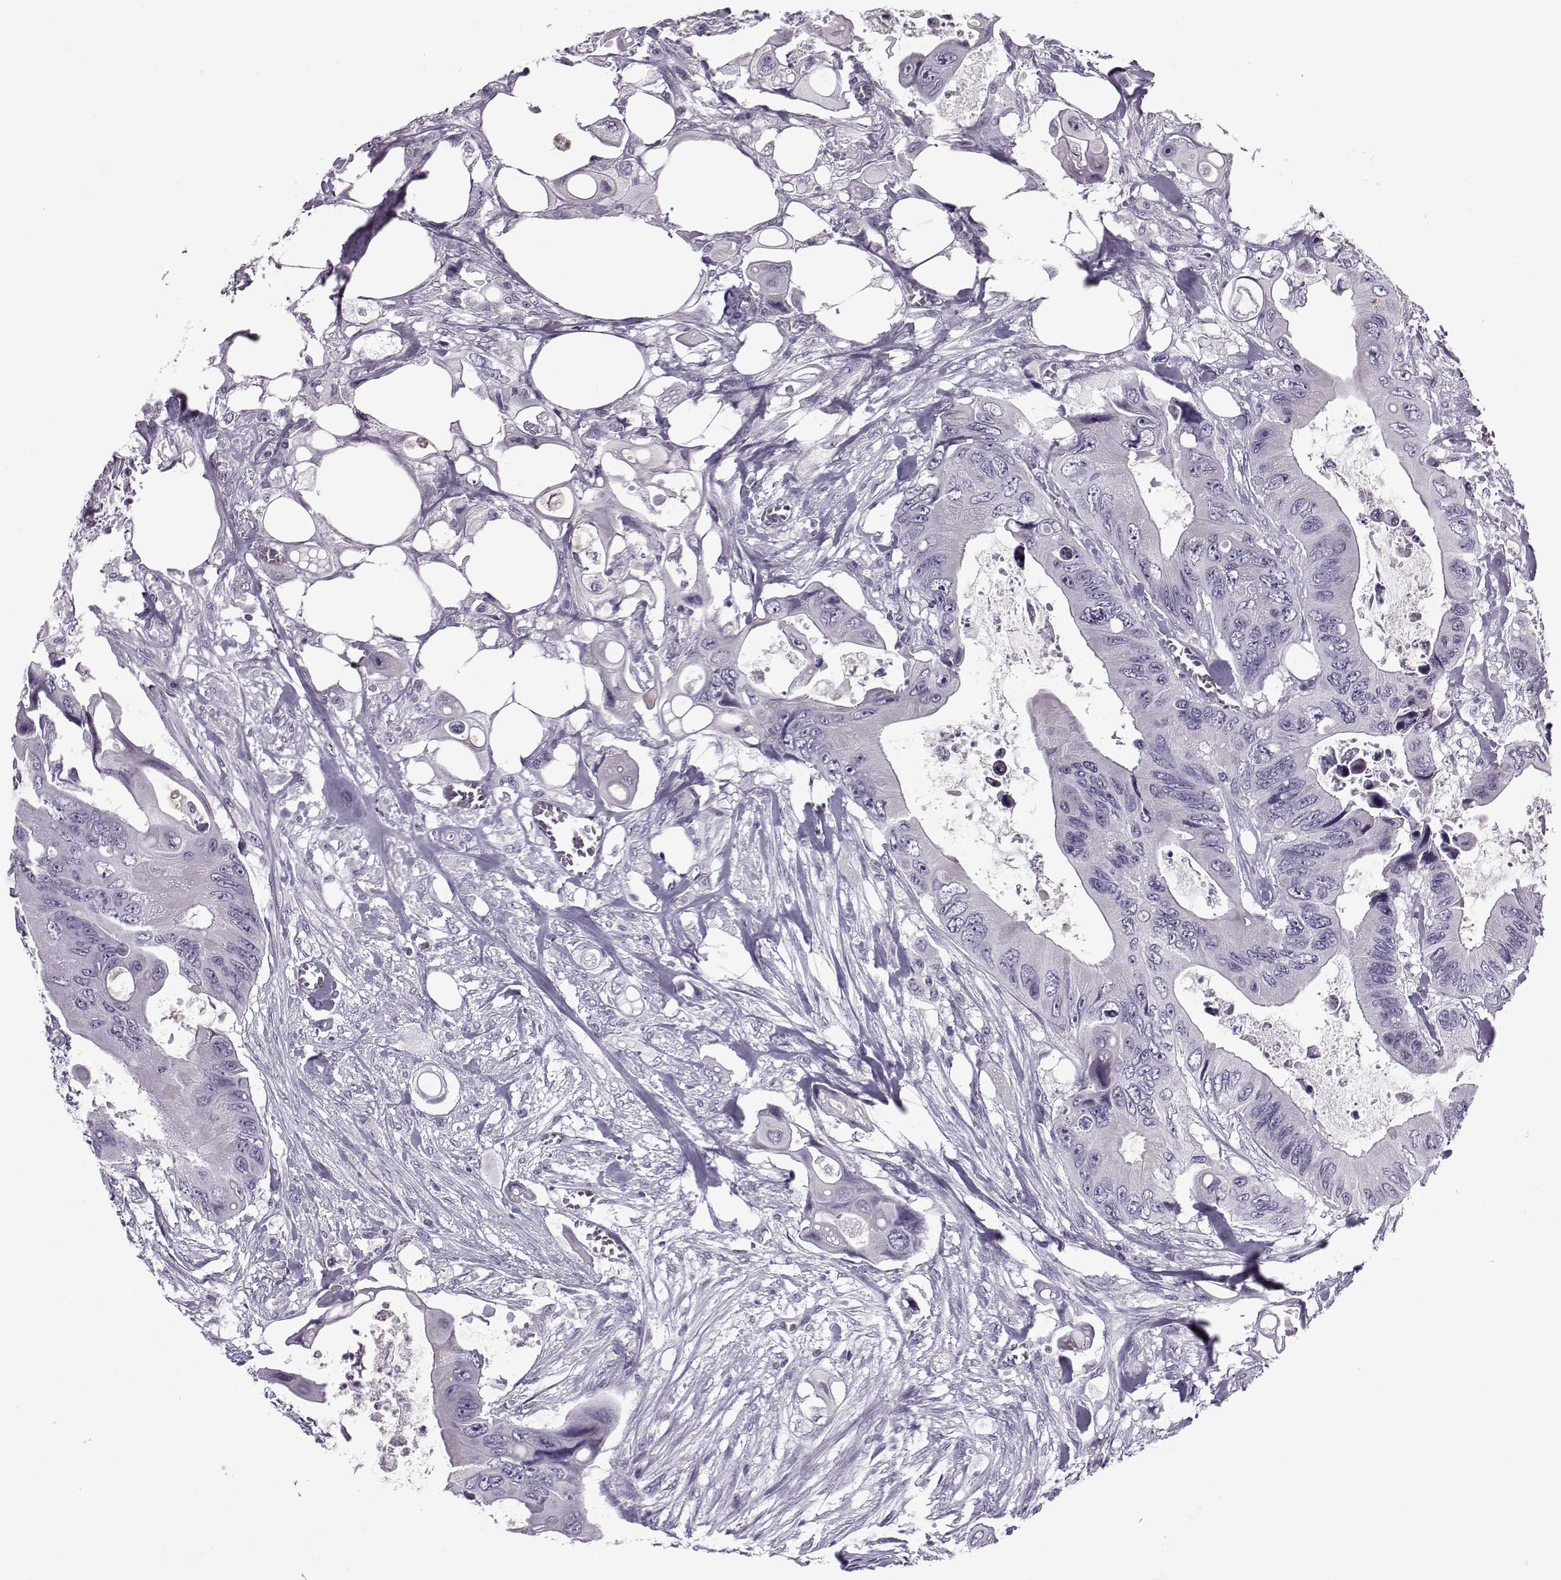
{"staining": {"intensity": "negative", "quantity": "none", "location": "none"}, "tissue": "colorectal cancer", "cell_type": "Tumor cells", "image_type": "cancer", "snomed": [{"axis": "morphology", "description": "Adenocarcinoma, NOS"}, {"axis": "topography", "description": "Rectum"}], "caption": "A high-resolution histopathology image shows immunohistochemistry (IHC) staining of colorectal cancer, which demonstrates no significant staining in tumor cells. (DAB (3,3'-diaminobenzidine) immunohistochemistry (IHC), high magnification).", "gene": "OIP5", "patient": {"sex": "male", "age": 63}}